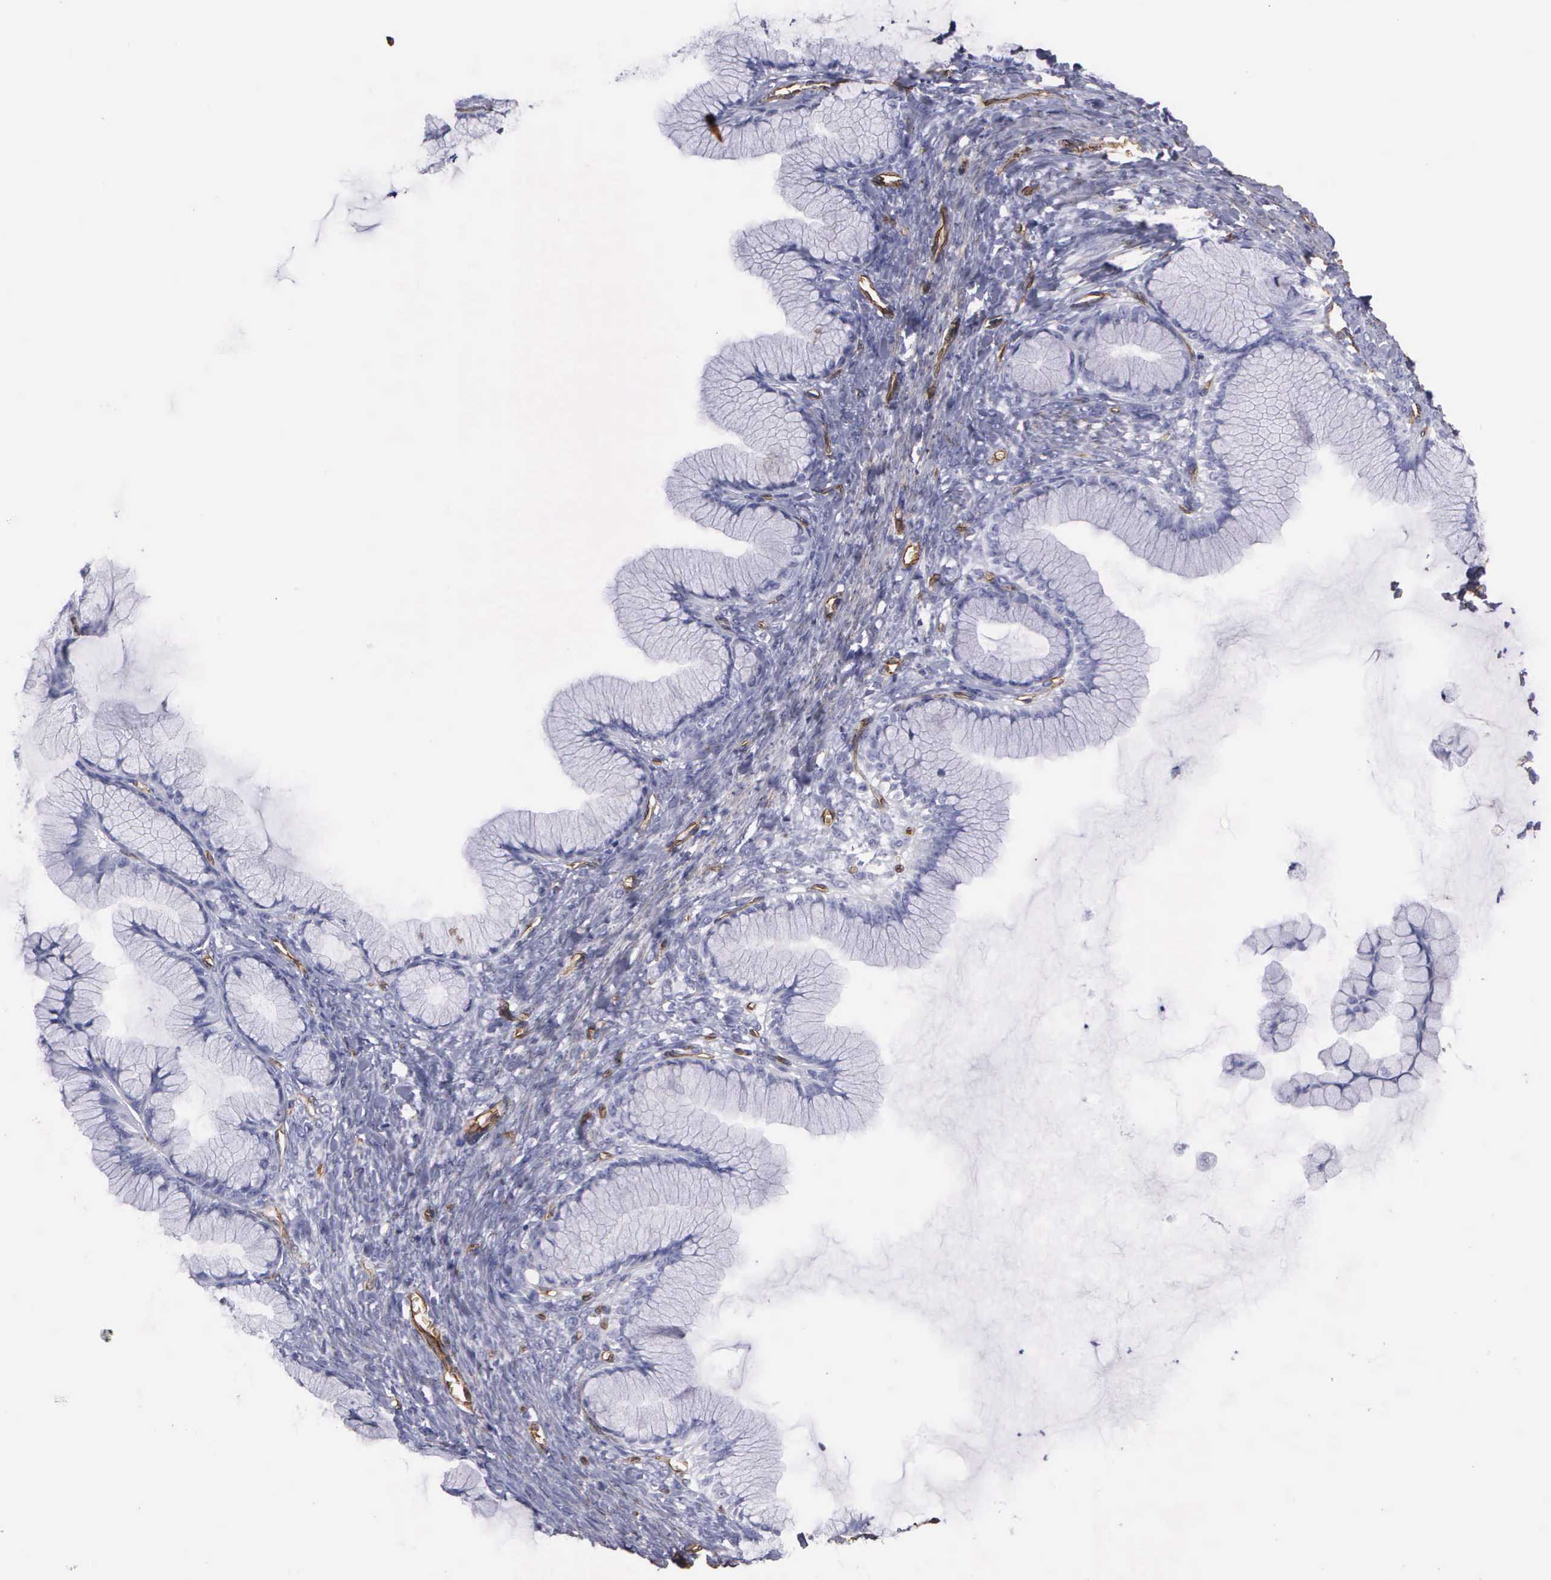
{"staining": {"intensity": "negative", "quantity": "none", "location": "none"}, "tissue": "ovarian cancer", "cell_type": "Tumor cells", "image_type": "cancer", "snomed": [{"axis": "morphology", "description": "Cystadenocarcinoma, mucinous, NOS"}, {"axis": "topography", "description": "Ovary"}], "caption": "Ovarian cancer (mucinous cystadenocarcinoma) was stained to show a protein in brown. There is no significant positivity in tumor cells.", "gene": "MAGEB10", "patient": {"sex": "female", "age": 41}}